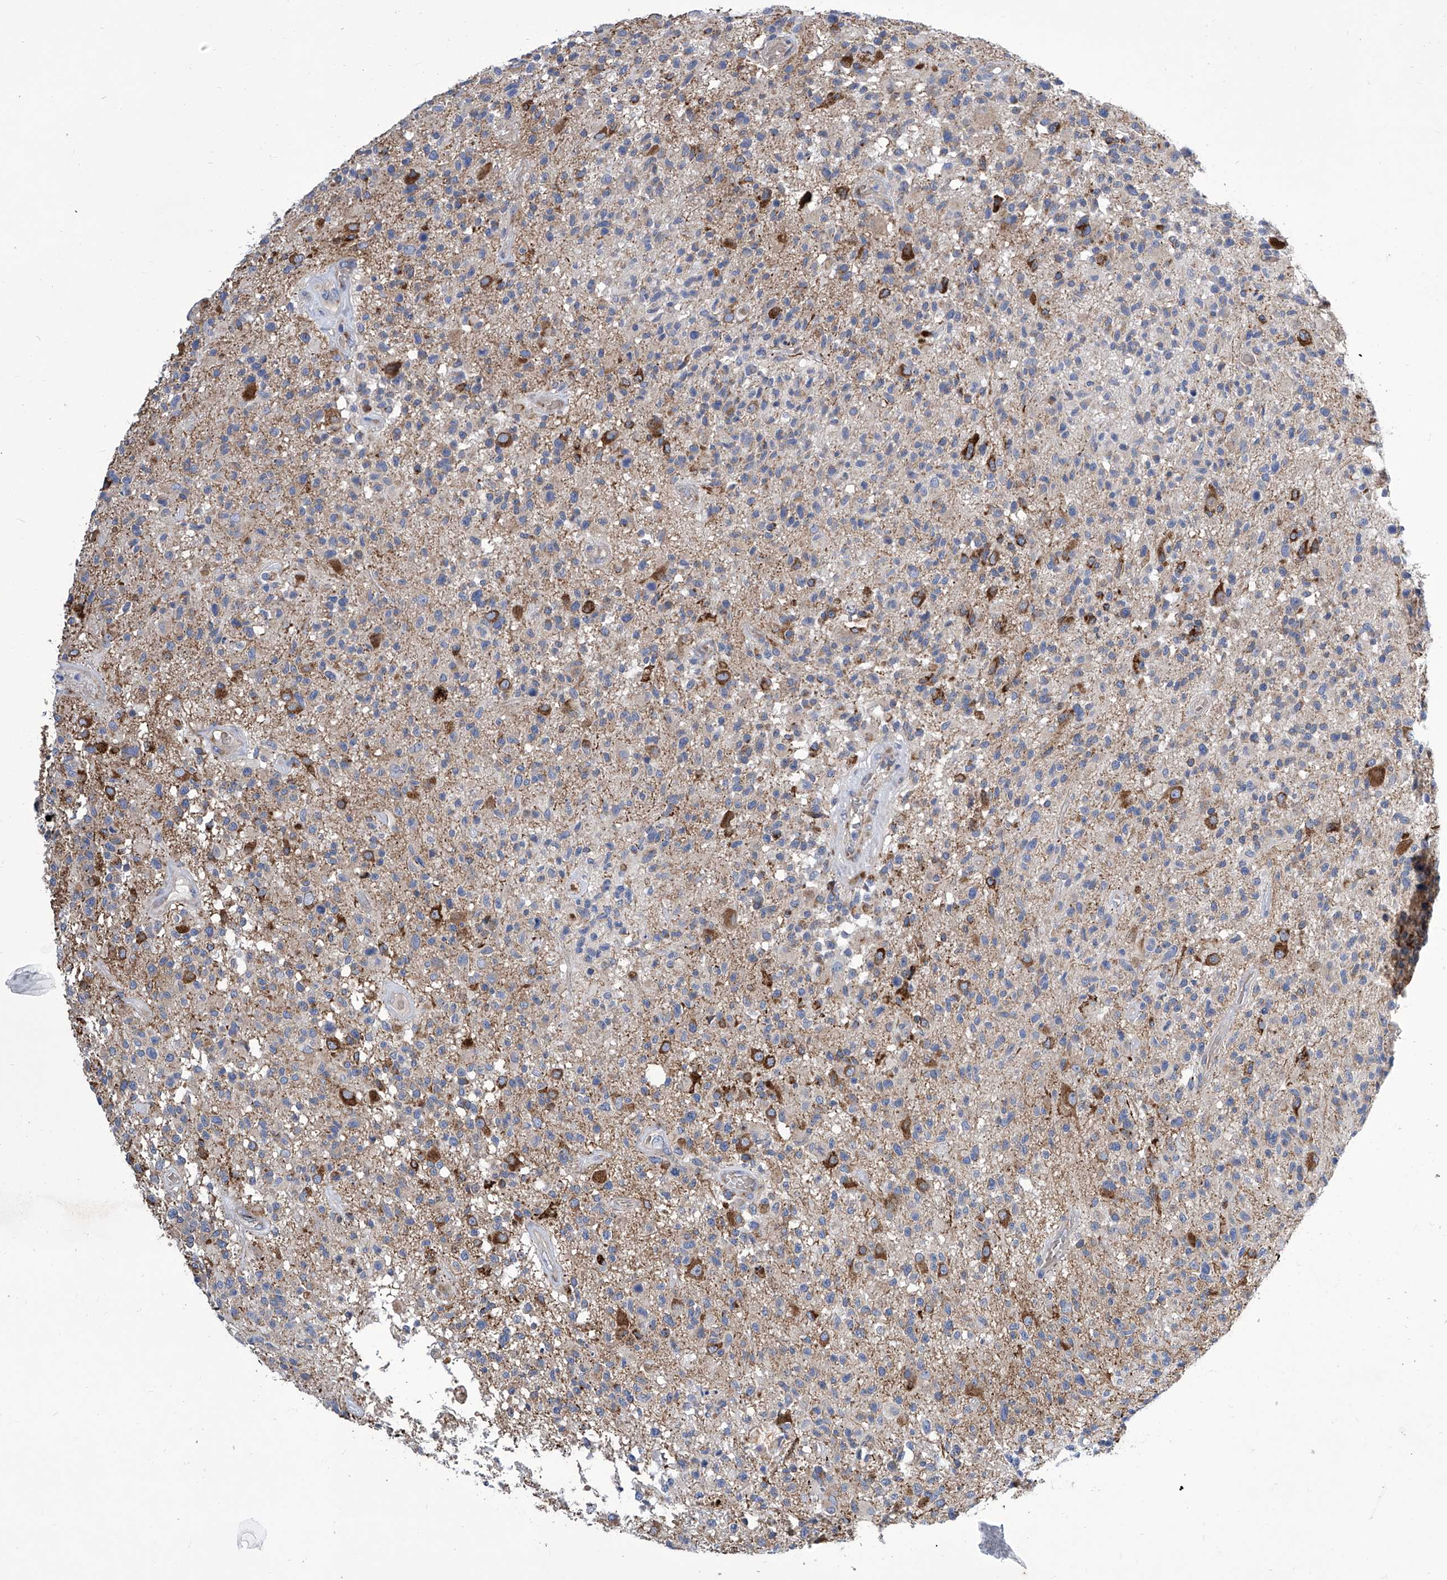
{"staining": {"intensity": "negative", "quantity": "none", "location": "none"}, "tissue": "glioma", "cell_type": "Tumor cells", "image_type": "cancer", "snomed": [{"axis": "morphology", "description": "Glioma, malignant, High grade"}, {"axis": "morphology", "description": "Glioblastoma, NOS"}, {"axis": "topography", "description": "Brain"}], "caption": "DAB (3,3'-diaminobenzidine) immunohistochemical staining of glioma reveals no significant positivity in tumor cells.", "gene": "TJAP1", "patient": {"sex": "male", "age": 60}}